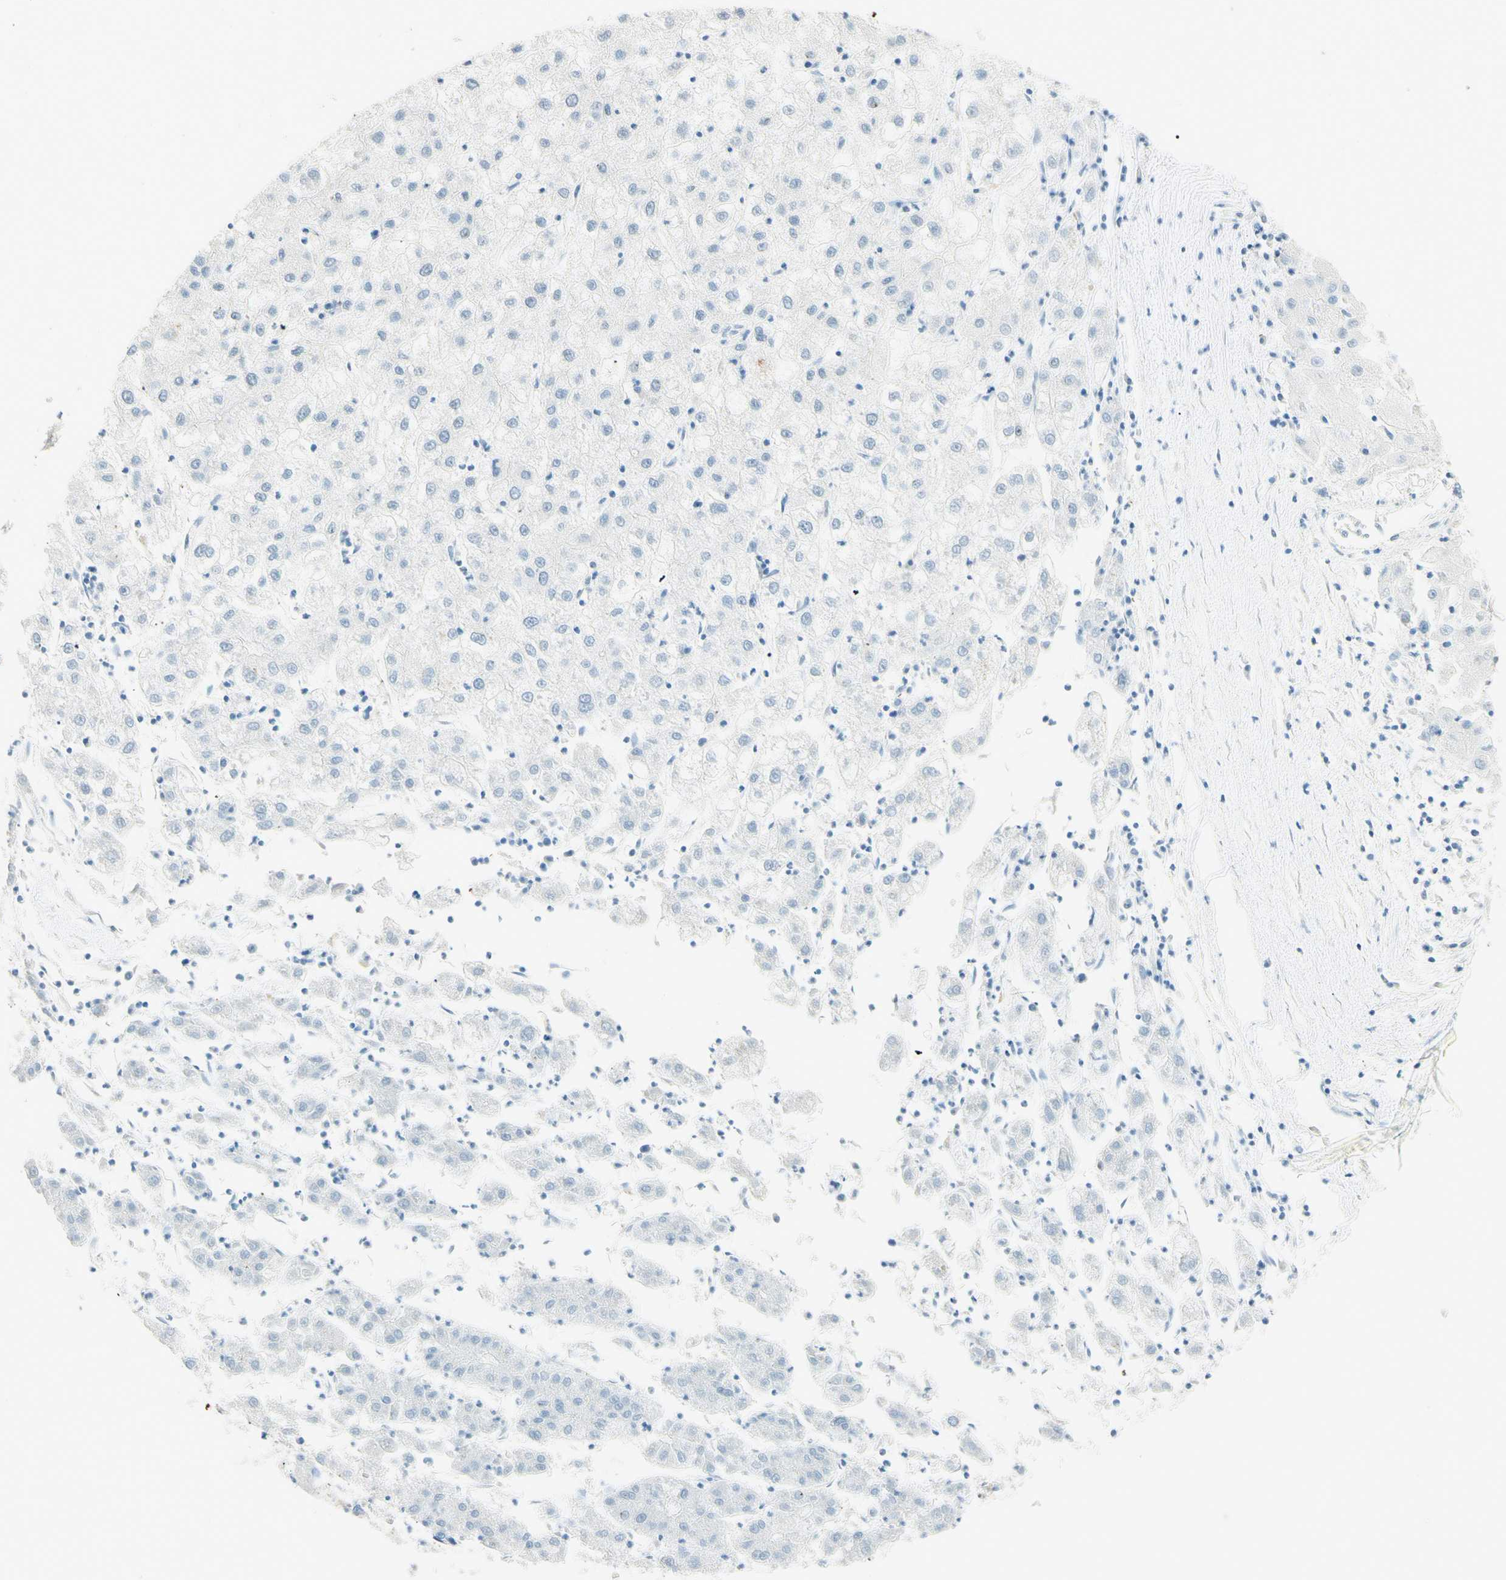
{"staining": {"intensity": "negative", "quantity": "none", "location": "none"}, "tissue": "liver cancer", "cell_type": "Tumor cells", "image_type": "cancer", "snomed": [{"axis": "morphology", "description": "Carcinoma, Hepatocellular, NOS"}, {"axis": "topography", "description": "Liver"}], "caption": "High magnification brightfield microscopy of liver hepatocellular carcinoma stained with DAB (3,3'-diaminobenzidine) (brown) and counterstained with hematoxylin (blue): tumor cells show no significant staining. The staining was performed using DAB (3,3'-diaminobenzidine) to visualize the protein expression in brown, while the nuclei were stained in blue with hematoxylin (Magnification: 20x).", "gene": "TMEM132D", "patient": {"sex": "male", "age": 72}}